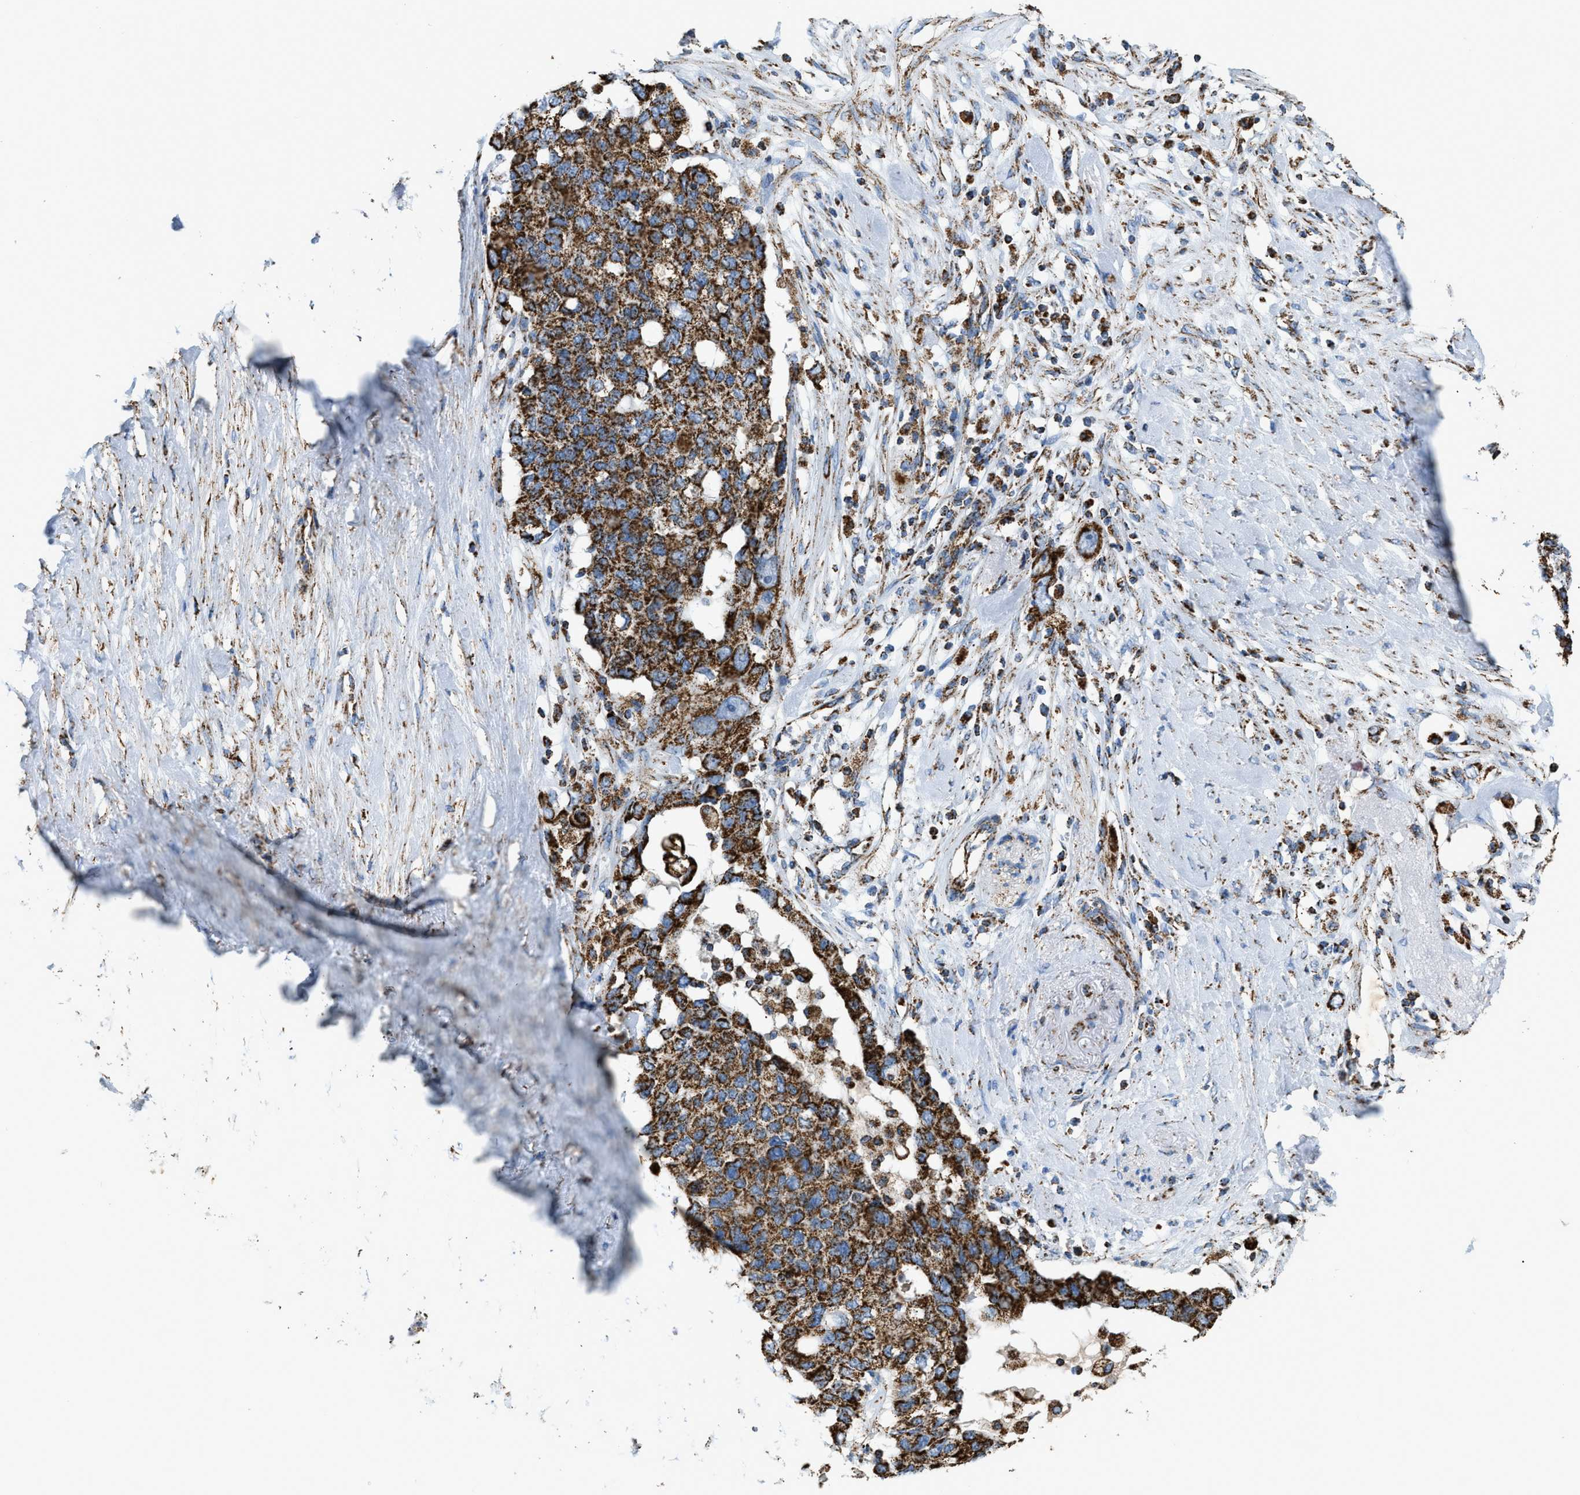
{"staining": {"intensity": "strong", "quantity": ">75%", "location": "cytoplasmic/membranous"}, "tissue": "pancreatic cancer", "cell_type": "Tumor cells", "image_type": "cancer", "snomed": [{"axis": "morphology", "description": "Adenocarcinoma, NOS"}, {"axis": "topography", "description": "Pancreas"}], "caption": "Protein staining of adenocarcinoma (pancreatic) tissue displays strong cytoplasmic/membranous staining in about >75% of tumor cells.", "gene": "ETFB", "patient": {"sex": "female", "age": 56}}